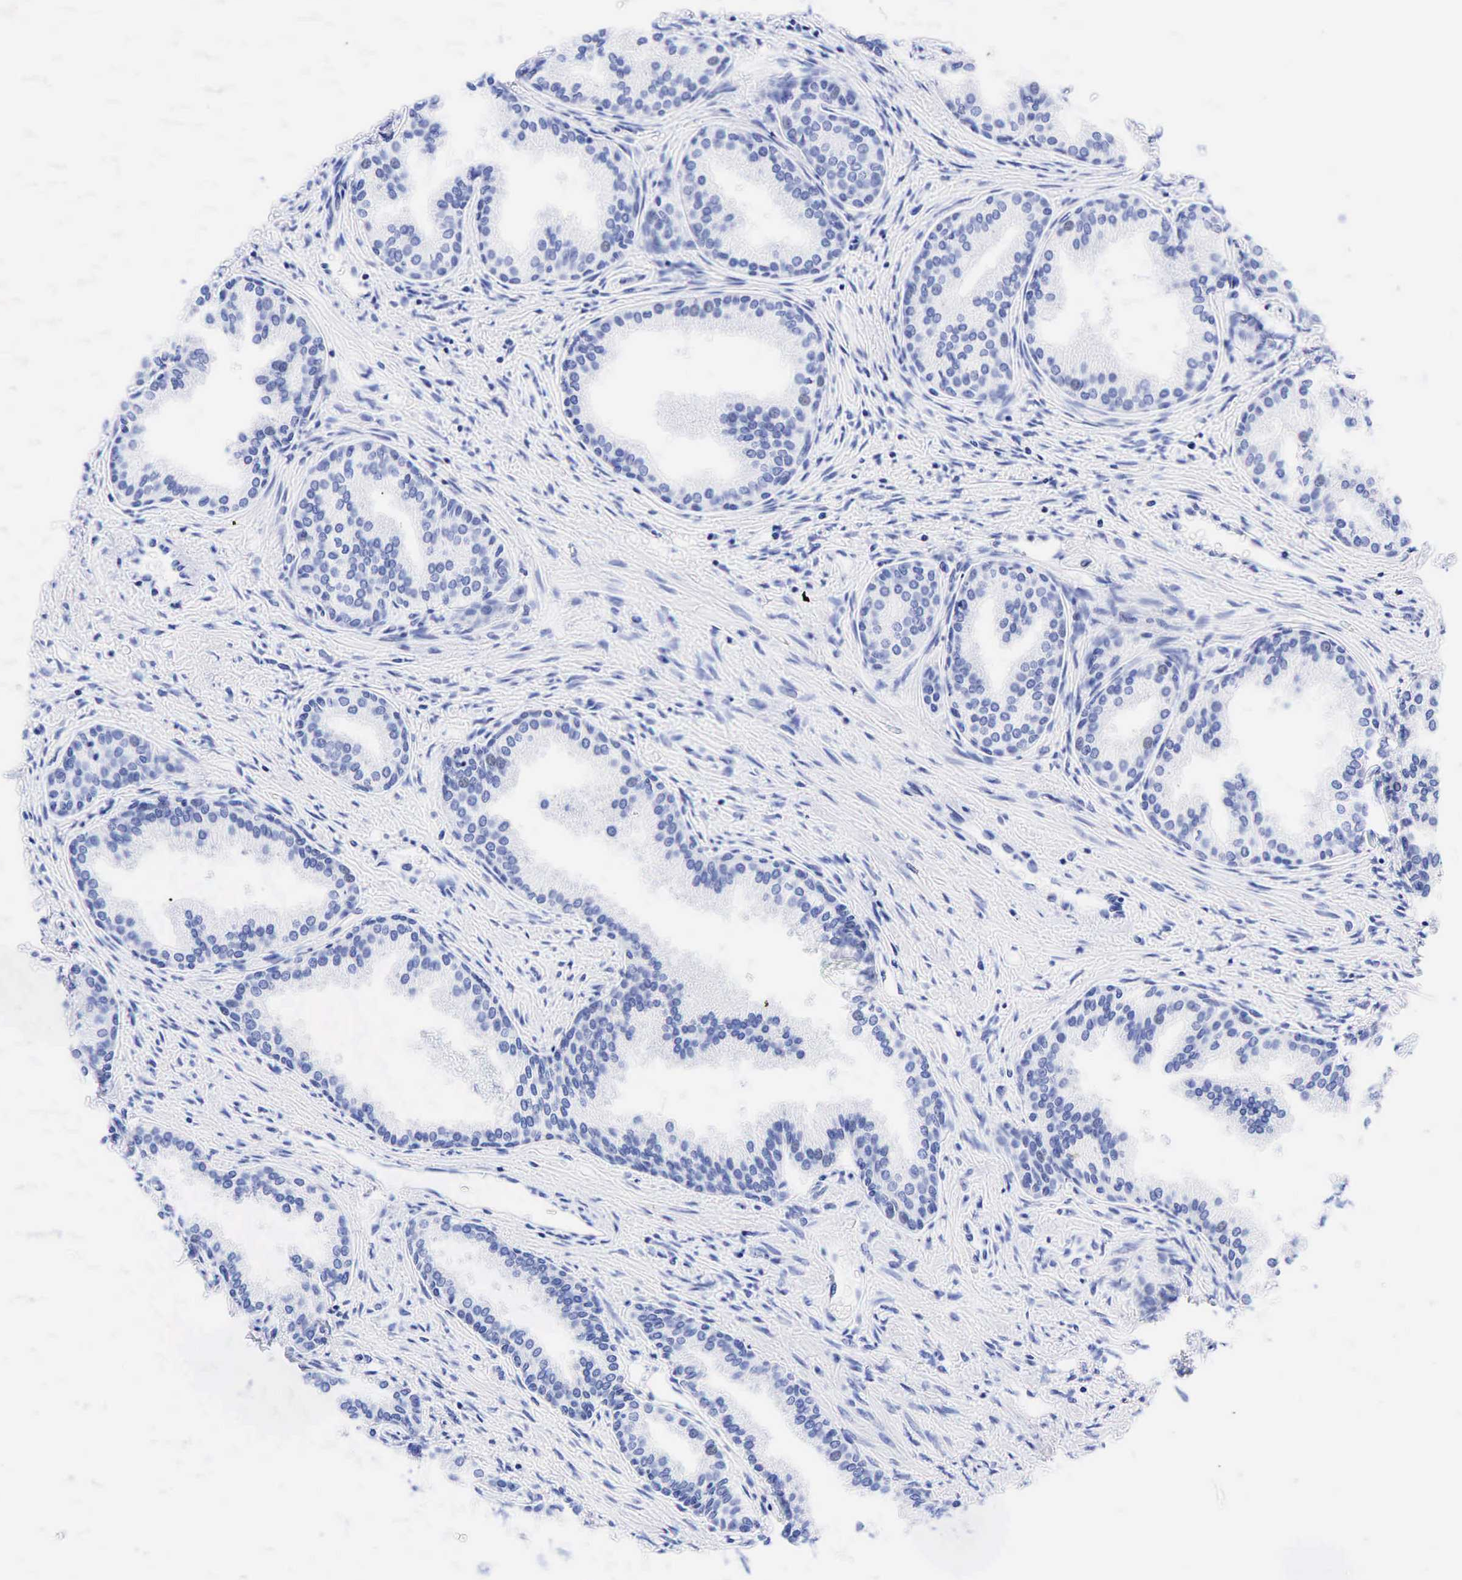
{"staining": {"intensity": "negative", "quantity": "none", "location": "none"}, "tissue": "prostate", "cell_type": "Glandular cells", "image_type": "normal", "snomed": [{"axis": "morphology", "description": "Normal tissue, NOS"}, {"axis": "topography", "description": "Prostate"}], "caption": "This is an IHC photomicrograph of benign prostate. There is no staining in glandular cells.", "gene": "ESR1", "patient": {"sex": "male", "age": 68}}